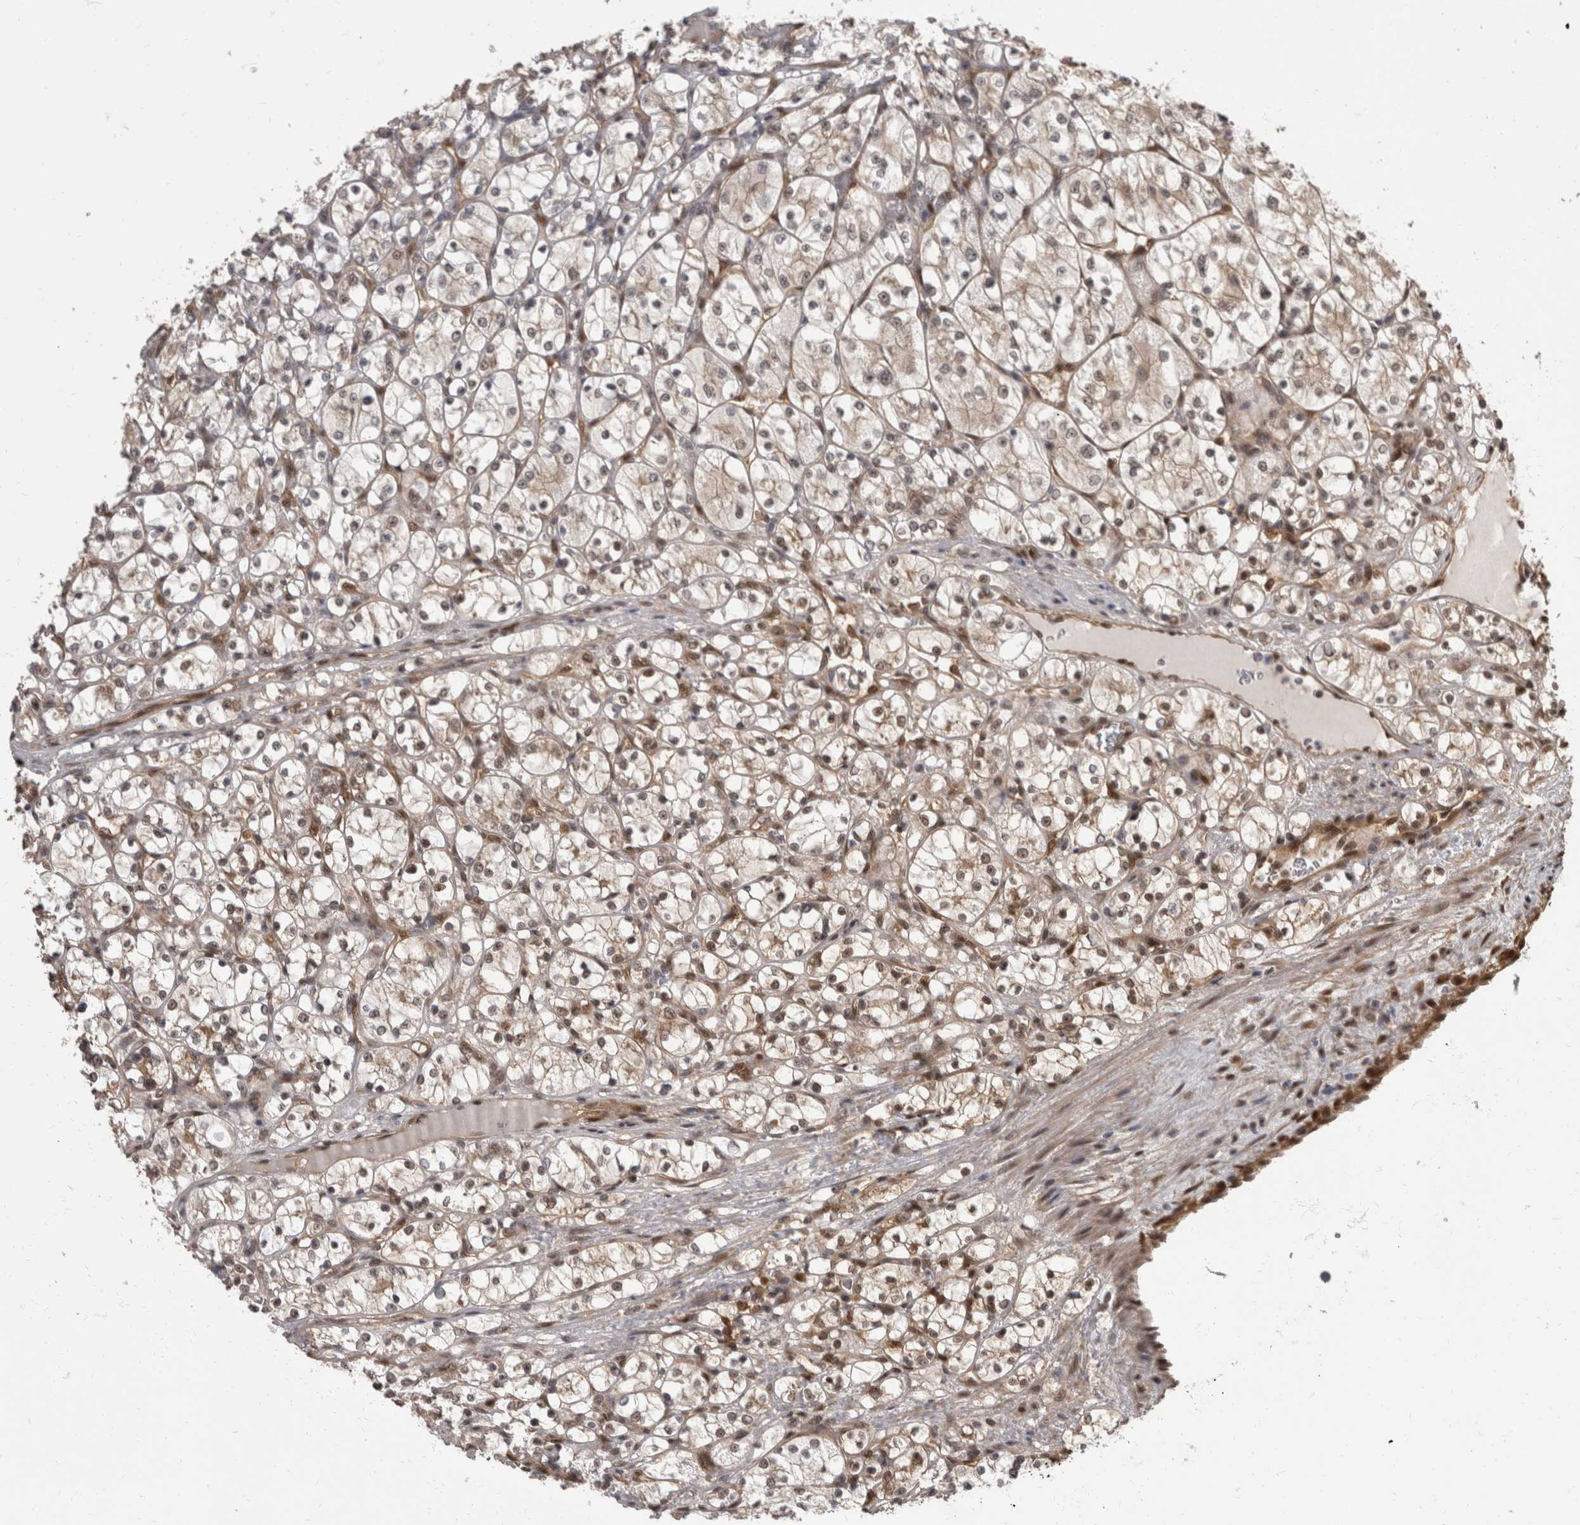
{"staining": {"intensity": "weak", "quantity": "<25%", "location": "cytoplasmic/membranous,nuclear"}, "tissue": "renal cancer", "cell_type": "Tumor cells", "image_type": "cancer", "snomed": [{"axis": "morphology", "description": "Adenocarcinoma, NOS"}, {"axis": "topography", "description": "Kidney"}], "caption": "IHC micrograph of human renal cancer (adenocarcinoma) stained for a protein (brown), which displays no staining in tumor cells.", "gene": "AKT3", "patient": {"sex": "female", "age": 69}}